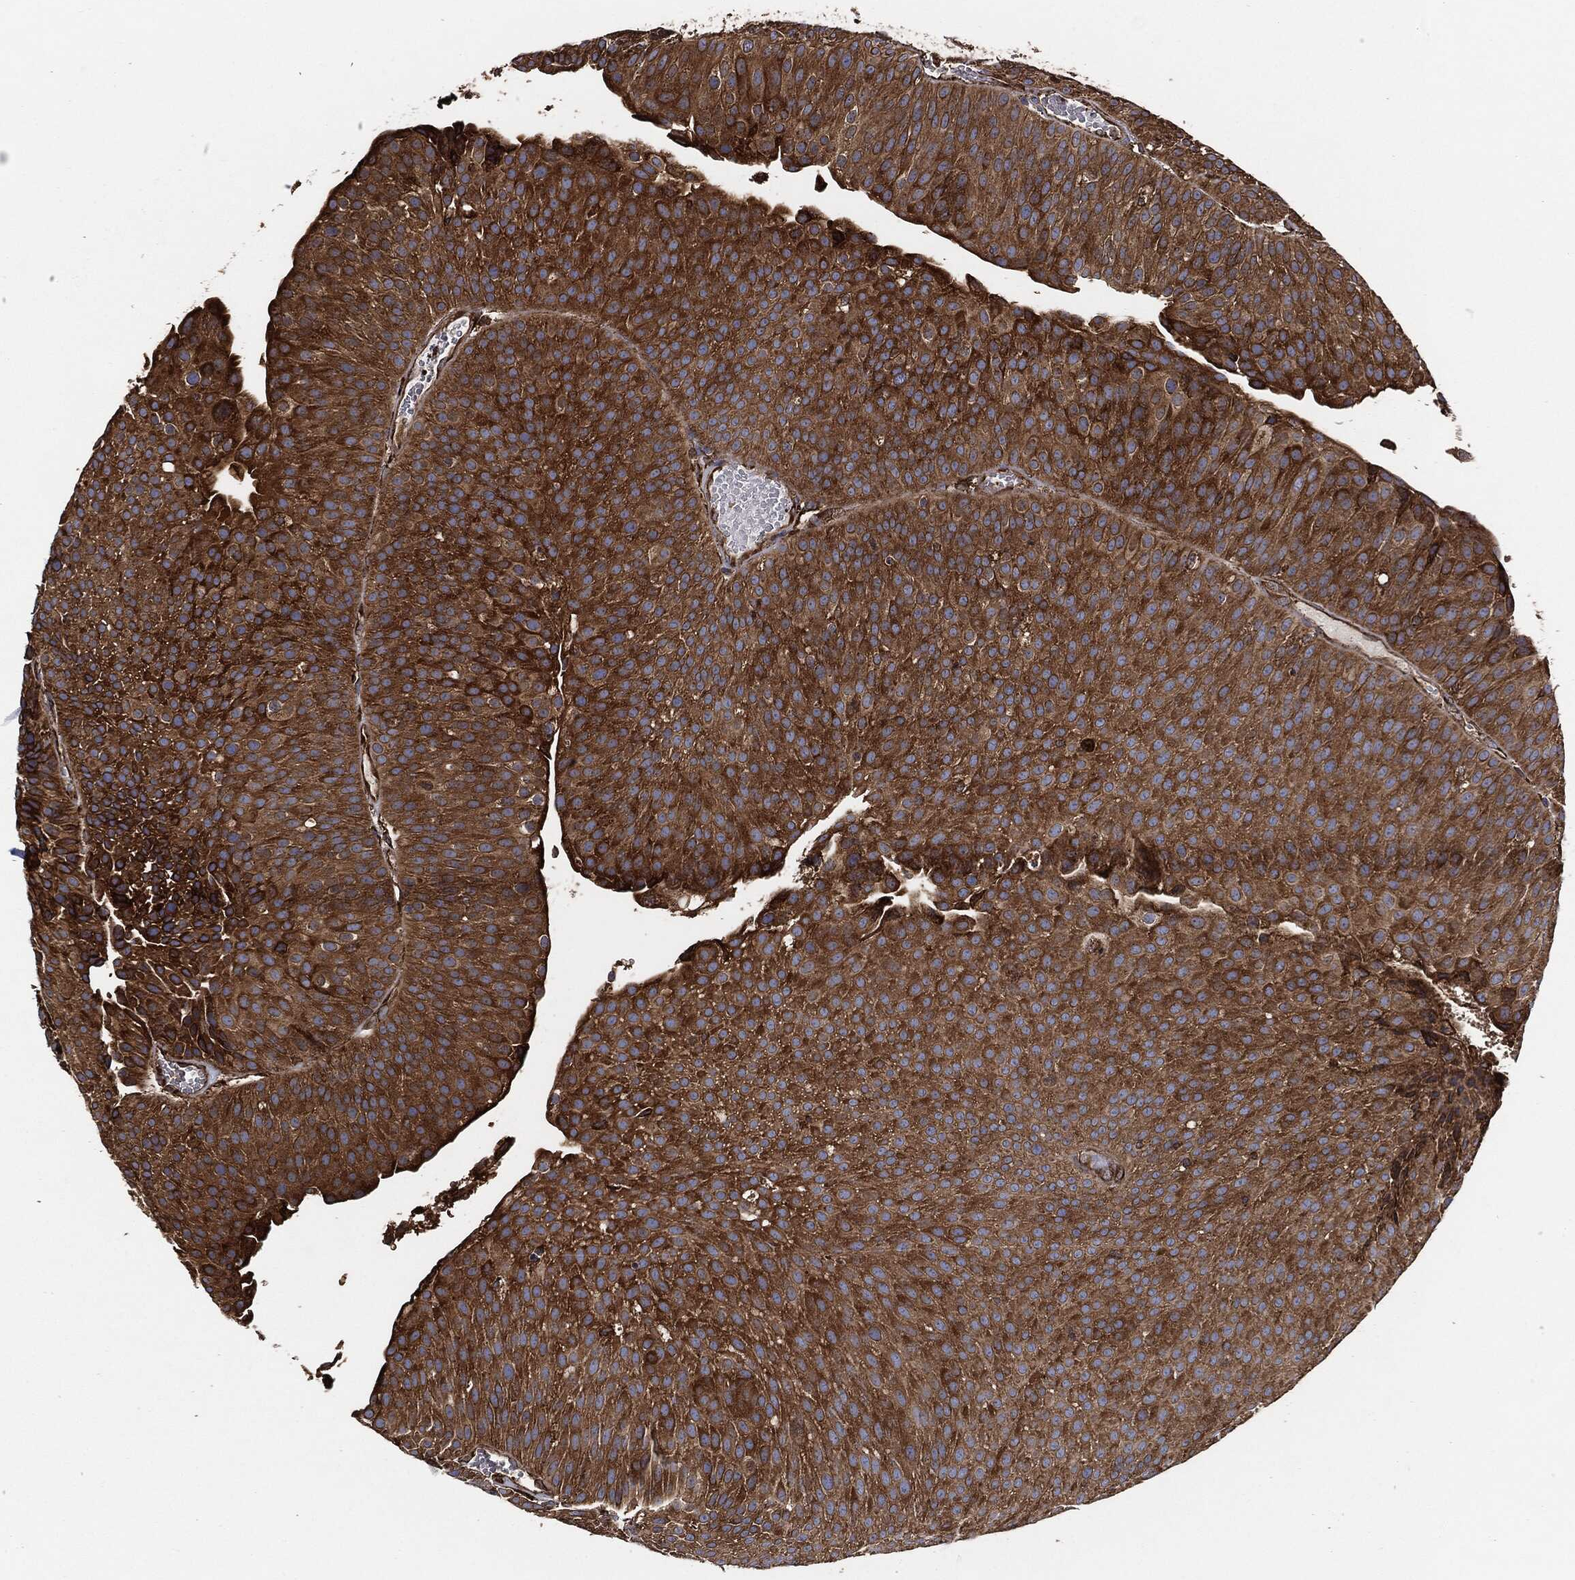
{"staining": {"intensity": "strong", "quantity": ">75%", "location": "cytoplasmic/membranous"}, "tissue": "urothelial cancer", "cell_type": "Tumor cells", "image_type": "cancer", "snomed": [{"axis": "morphology", "description": "Urothelial carcinoma, Low grade"}, {"axis": "topography", "description": "Urinary bladder"}], "caption": "Immunohistochemistry of urothelial cancer demonstrates high levels of strong cytoplasmic/membranous positivity in about >75% of tumor cells.", "gene": "AMFR", "patient": {"sex": "male", "age": 65}}